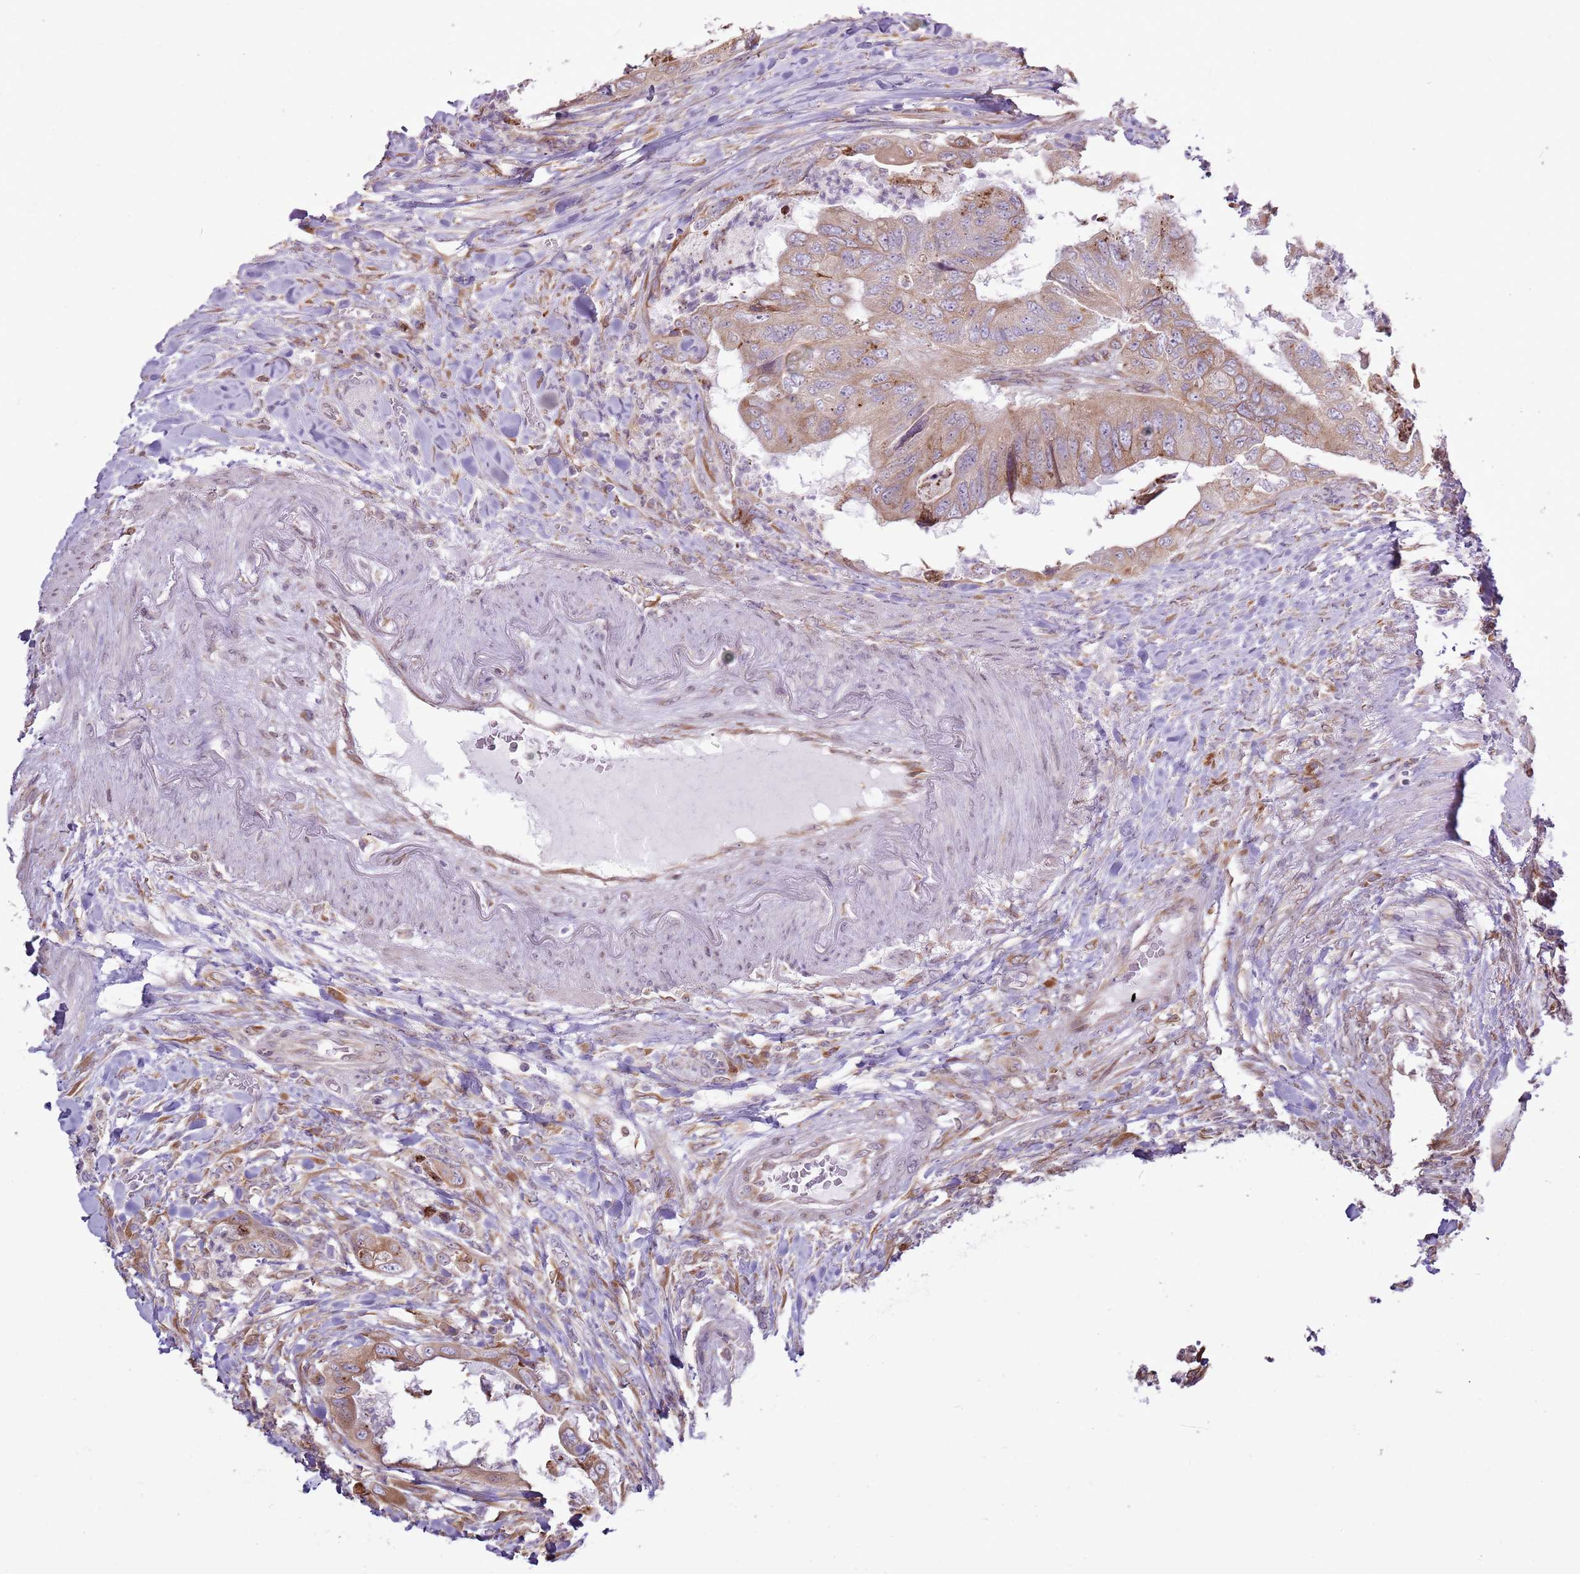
{"staining": {"intensity": "weak", "quantity": "25%-75%", "location": "cytoplasmic/membranous"}, "tissue": "colorectal cancer", "cell_type": "Tumor cells", "image_type": "cancer", "snomed": [{"axis": "morphology", "description": "Adenocarcinoma, NOS"}, {"axis": "topography", "description": "Rectum"}], "caption": "Colorectal cancer (adenocarcinoma) stained with a protein marker demonstrates weak staining in tumor cells.", "gene": "TMED10", "patient": {"sex": "male", "age": 63}}